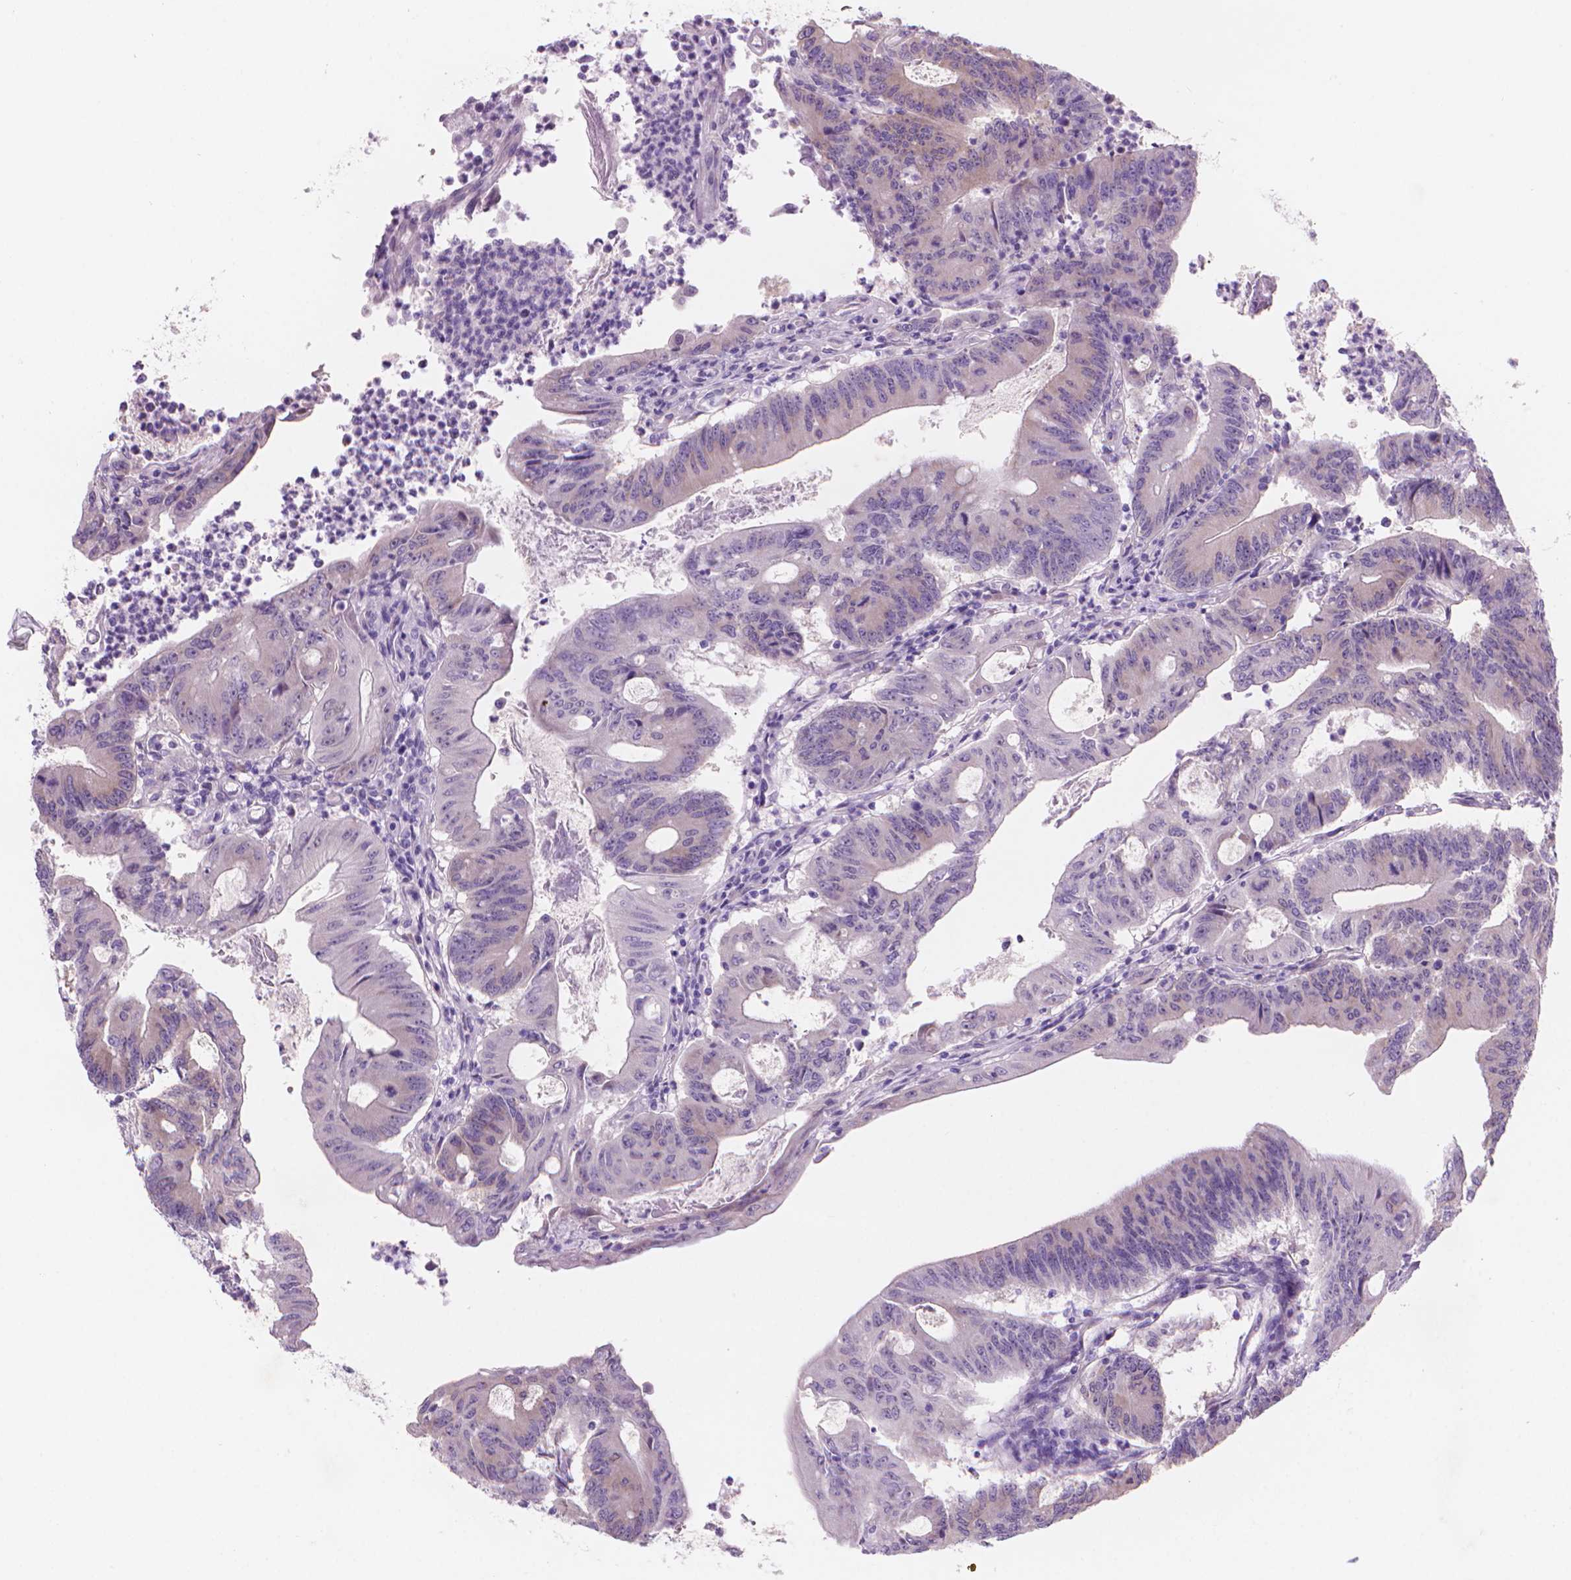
{"staining": {"intensity": "negative", "quantity": "none", "location": "none"}, "tissue": "colorectal cancer", "cell_type": "Tumor cells", "image_type": "cancer", "snomed": [{"axis": "morphology", "description": "Adenocarcinoma, NOS"}, {"axis": "topography", "description": "Colon"}], "caption": "Colorectal cancer (adenocarcinoma) was stained to show a protein in brown. There is no significant staining in tumor cells. (DAB IHC with hematoxylin counter stain).", "gene": "ENSG00000187186", "patient": {"sex": "female", "age": 70}}